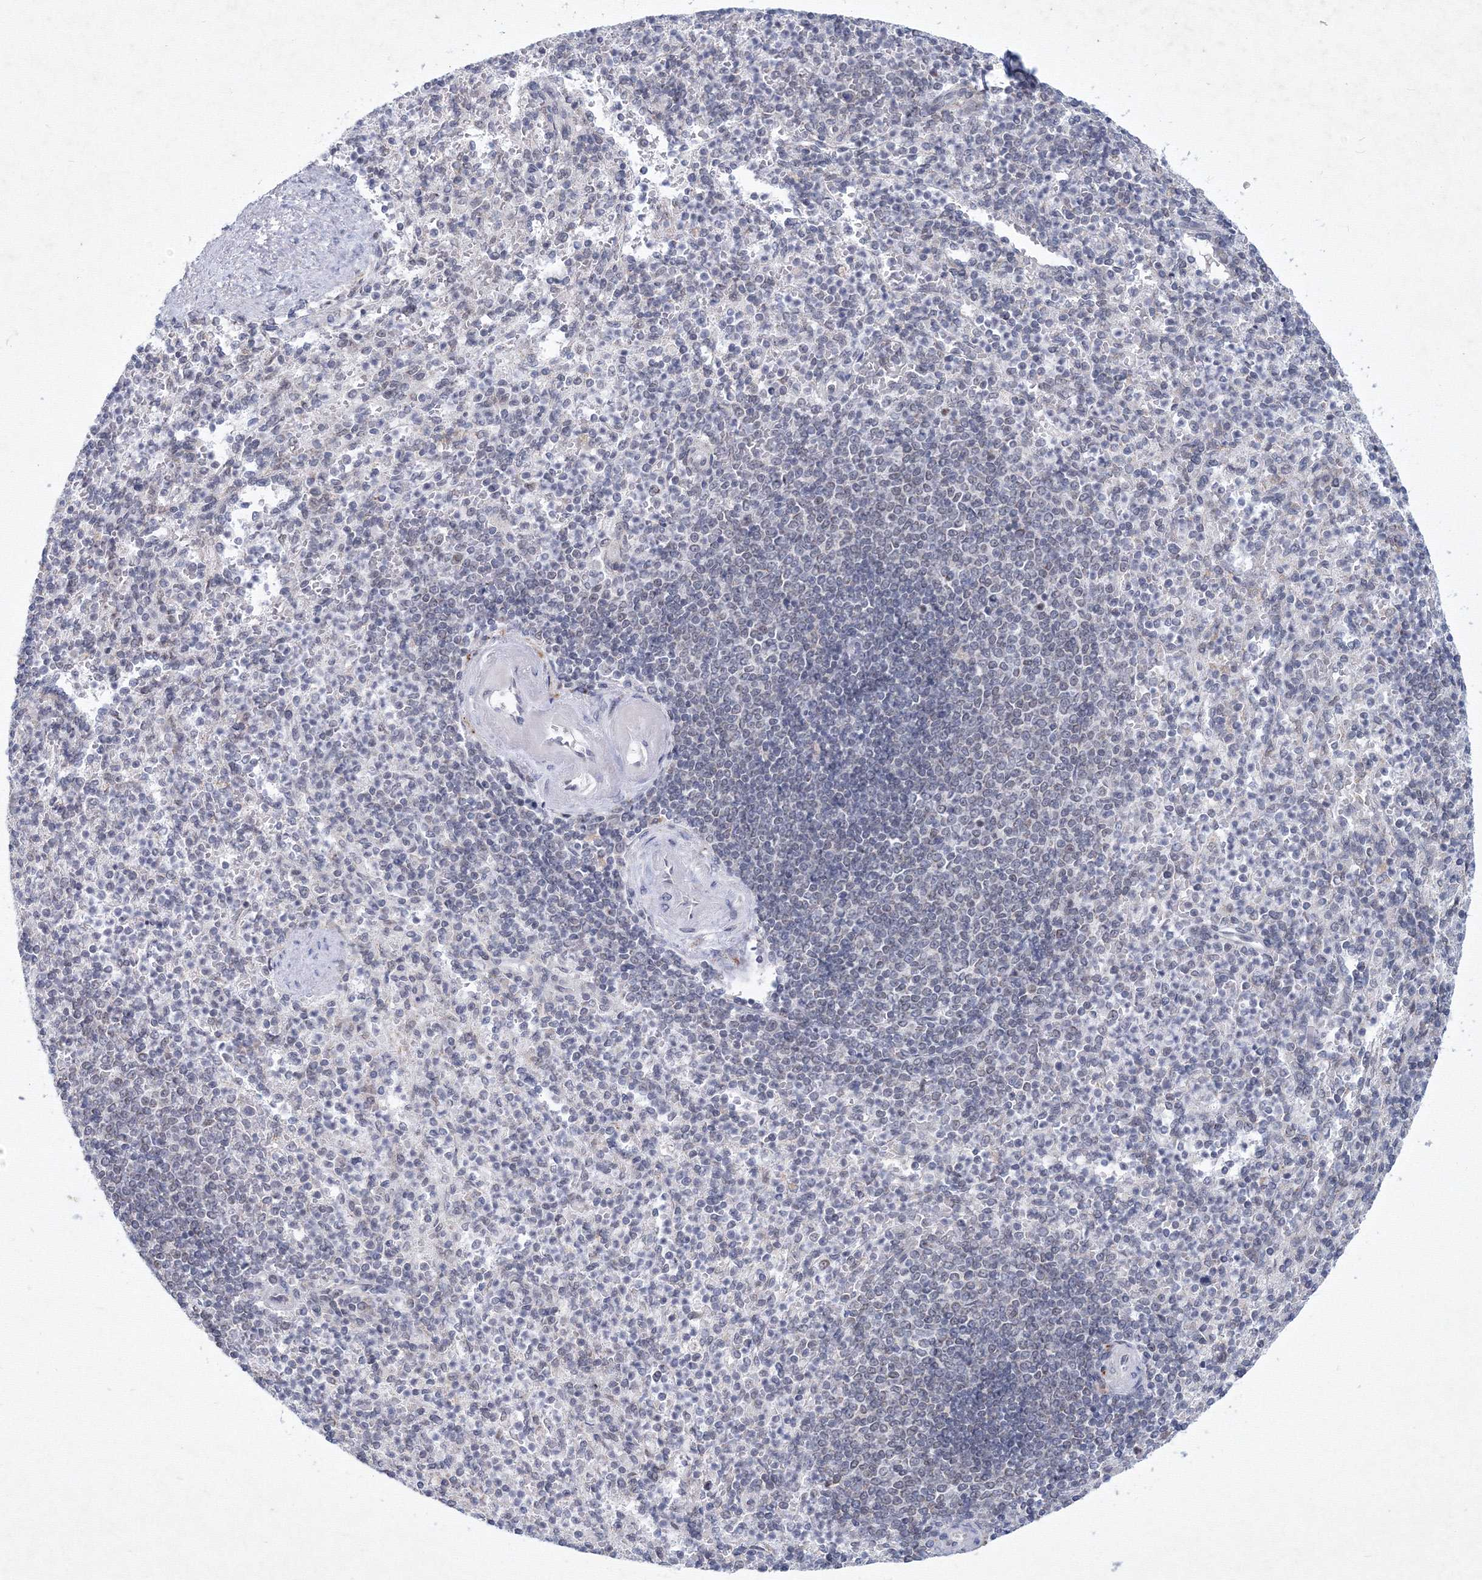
{"staining": {"intensity": "negative", "quantity": "none", "location": "none"}, "tissue": "spleen", "cell_type": "Cells in red pulp", "image_type": "normal", "snomed": [{"axis": "morphology", "description": "Normal tissue, NOS"}, {"axis": "topography", "description": "Spleen"}], "caption": "Micrograph shows no protein staining in cells in red pulp of unremarkable spleen.", "gene": "SF3B6", "patient": {"sex": "female", "age": 74}}